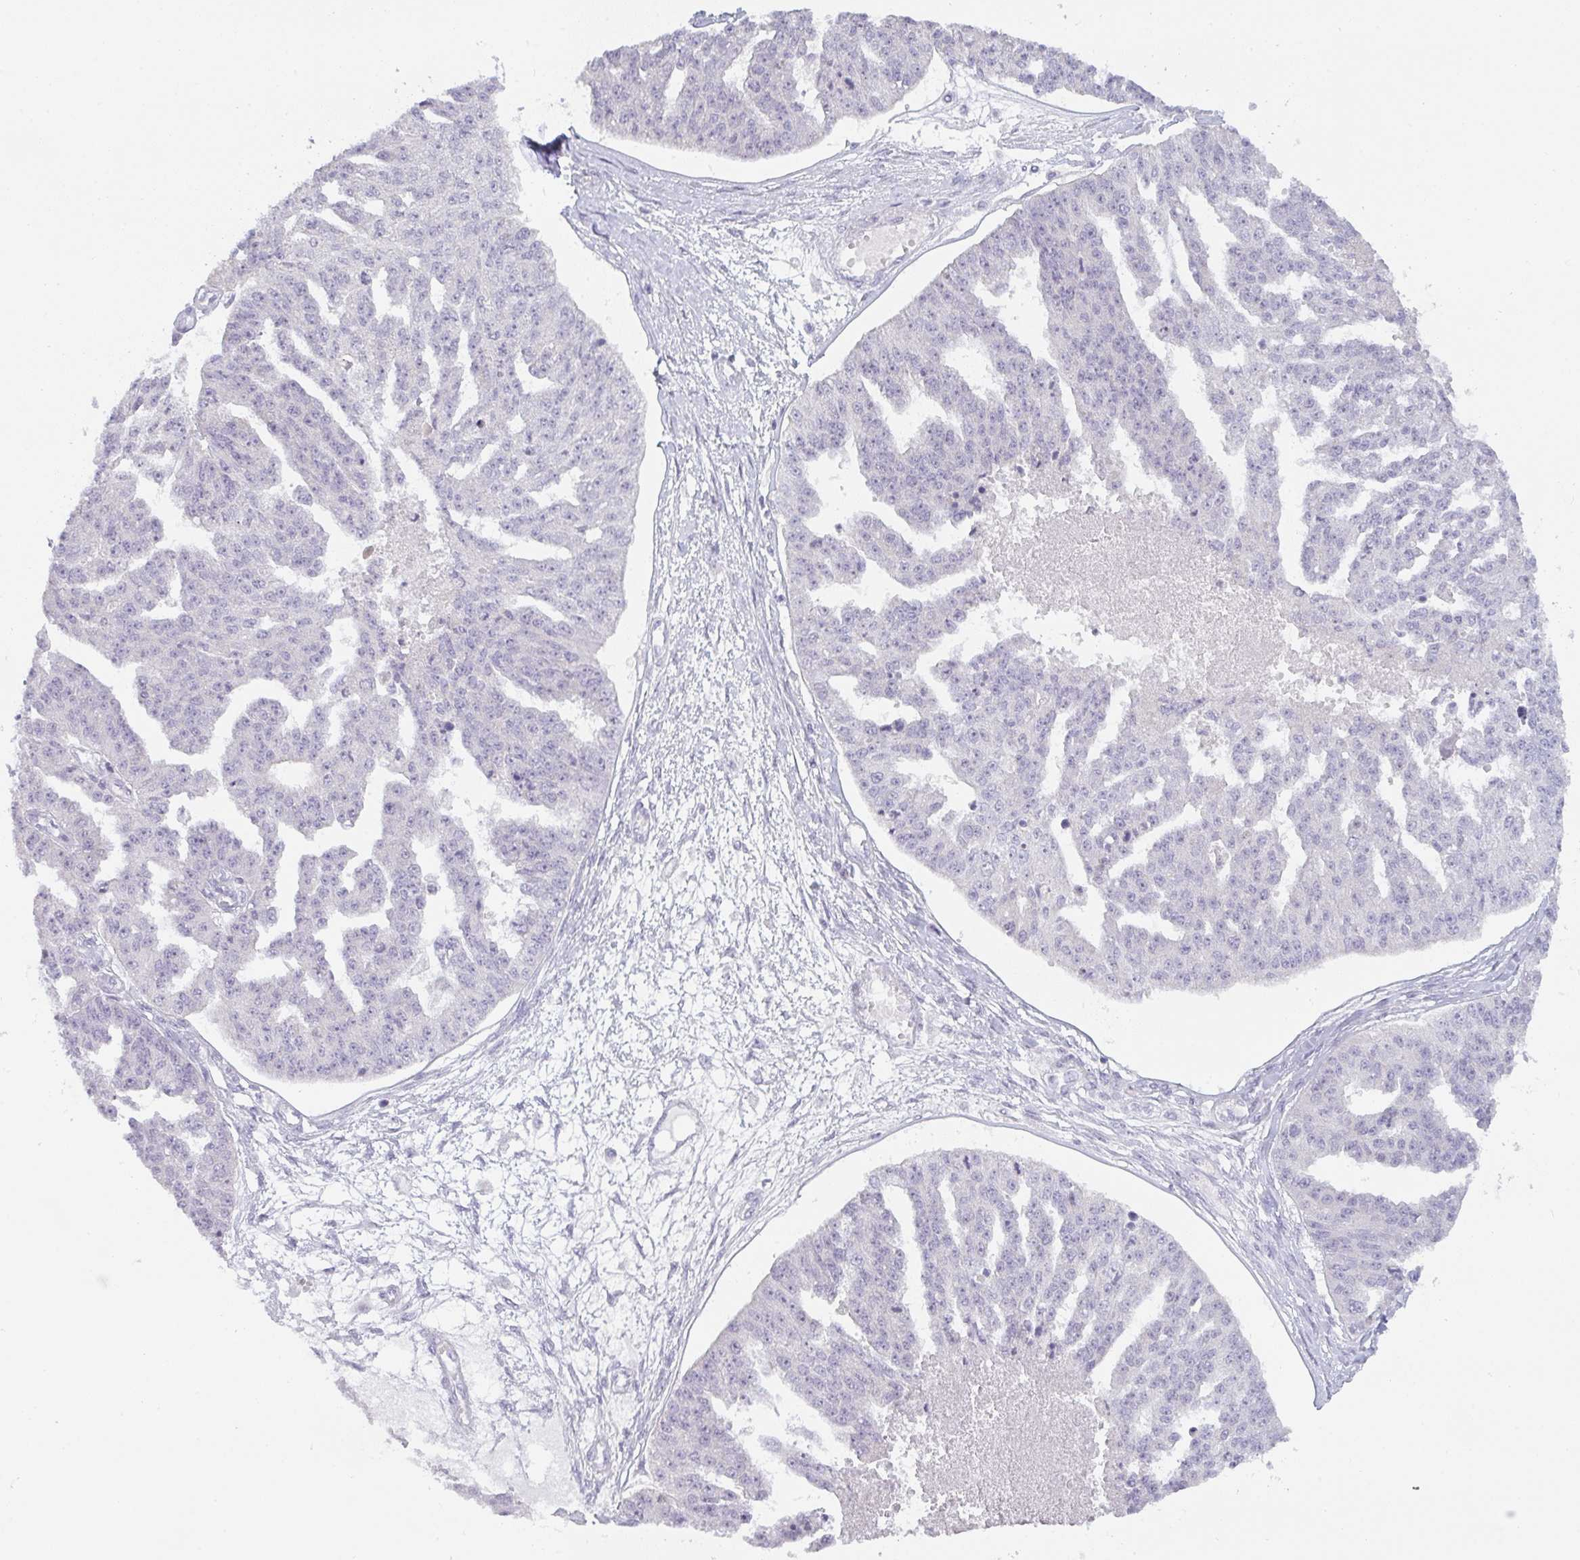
{"staining": {"intensity": "negative", "quantity": "none", "location": "none"}, "tissue": "ovarian cancer", "cell_type": "Tumor cells", "image_type": "cancer", "snomed": [{"axis": "morphology", "description": "Cystadenocarcinoma, serous, NOS"}, {"axis": "topography", "description": "Ovary"}], "caption": "Ovarian serous cystadenocarcinoma was stained to show a protein in brown. There is no significant staining in tumor cells.", "gene": "SIRPB2", "patient": {"sex": "female", "age": 58}}